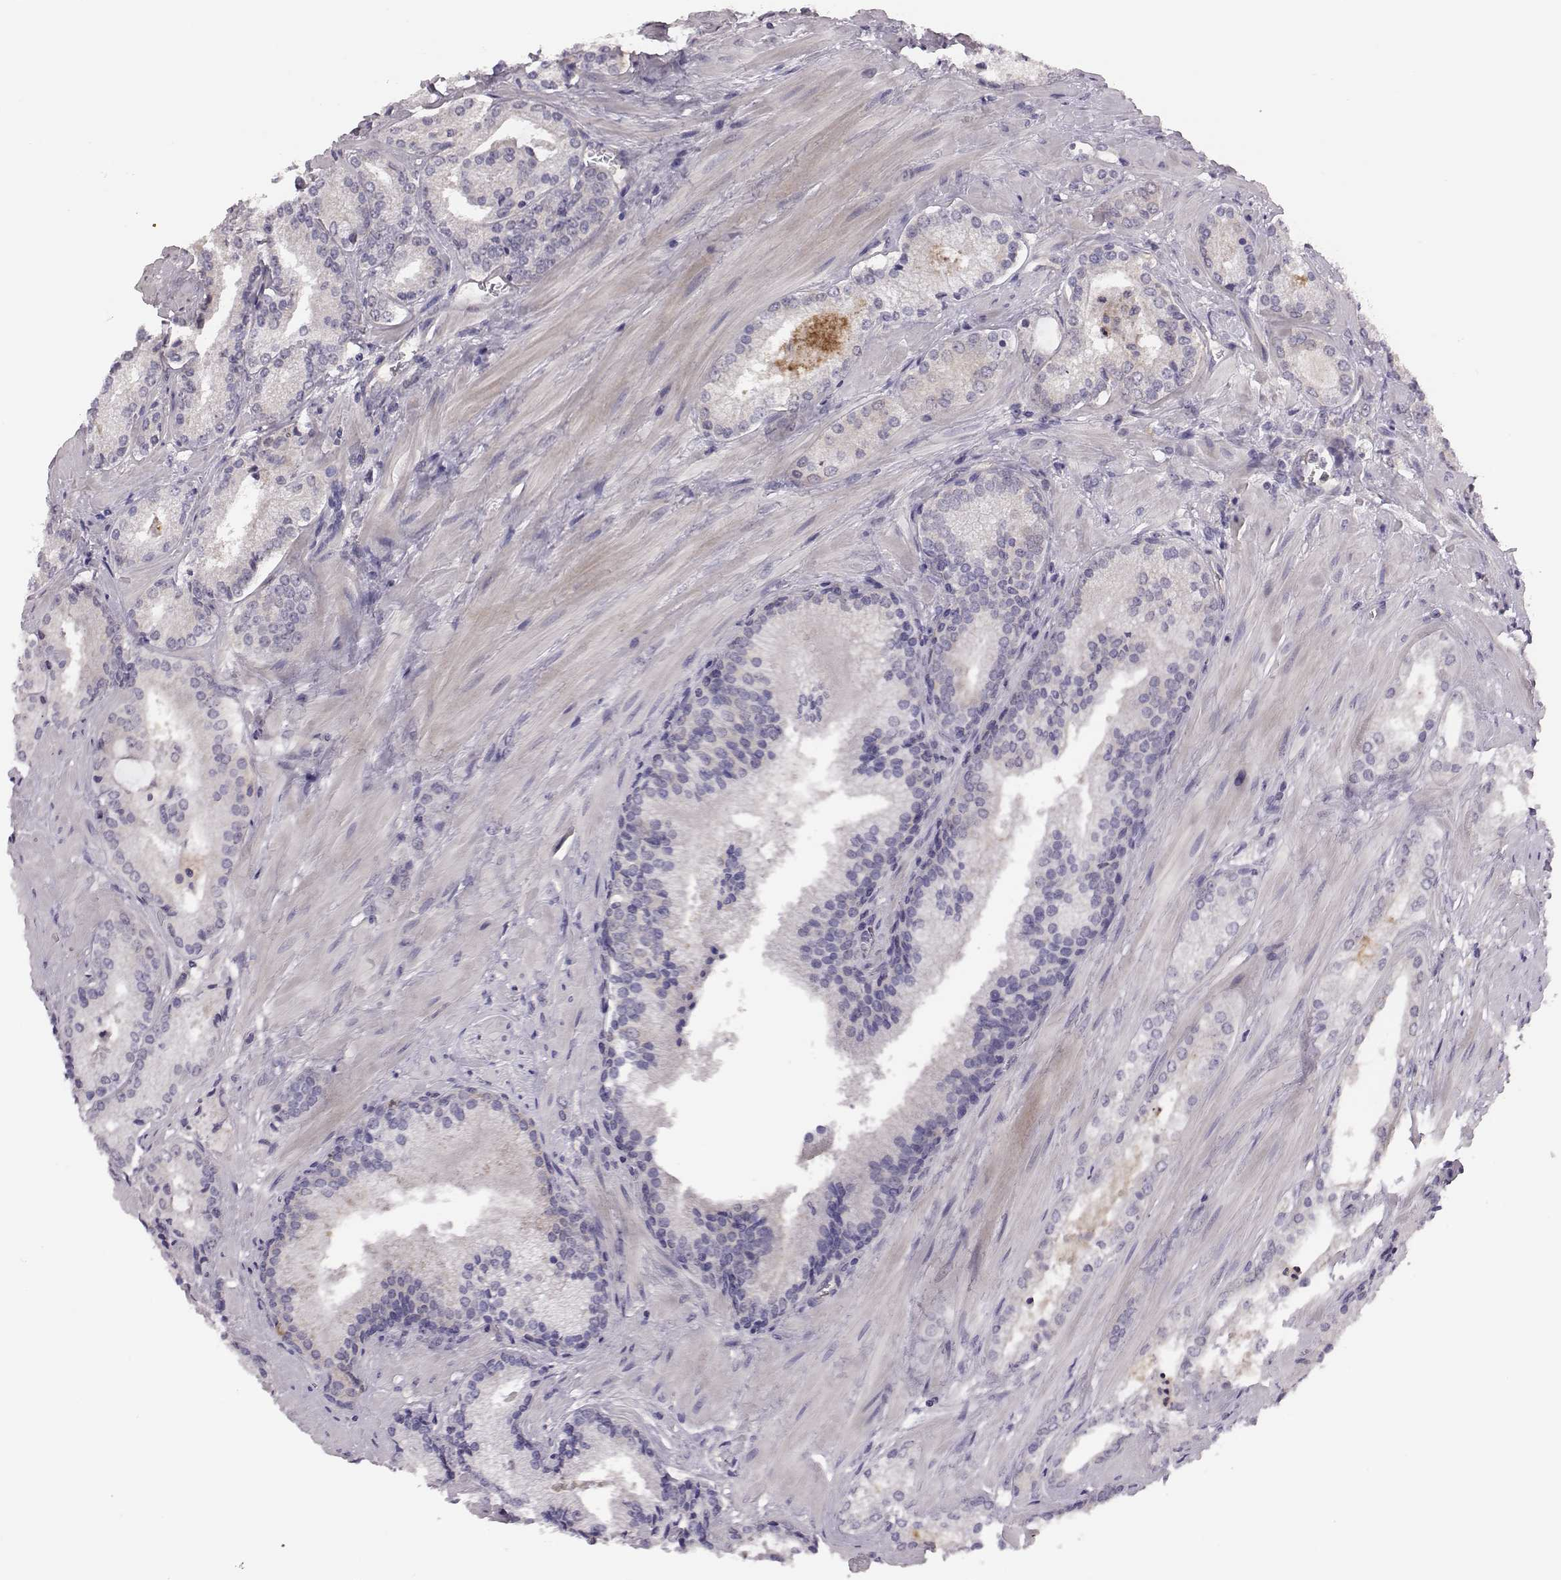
{"staining": {"intensity": "negative", "quantity": "none", "location": "none"}, "tissue": "prostate cancer", "cell_type": "Tumor cells", "image_type": "cancer", "snomed": [{"axis": "morphology", "description": "Adenocarcinoma, Low grade"}, {"axis": "topography", "description": "Prostate"}], "caption": "IHC histopathology image of adenocarcinoma (low-grade) (prostate) stained for a protein (brown), which reveals no staining in tumor cells. Nuclei are stained in blue.", "gene": "KMO", "patient": {"sex": "male", "age": 56}}